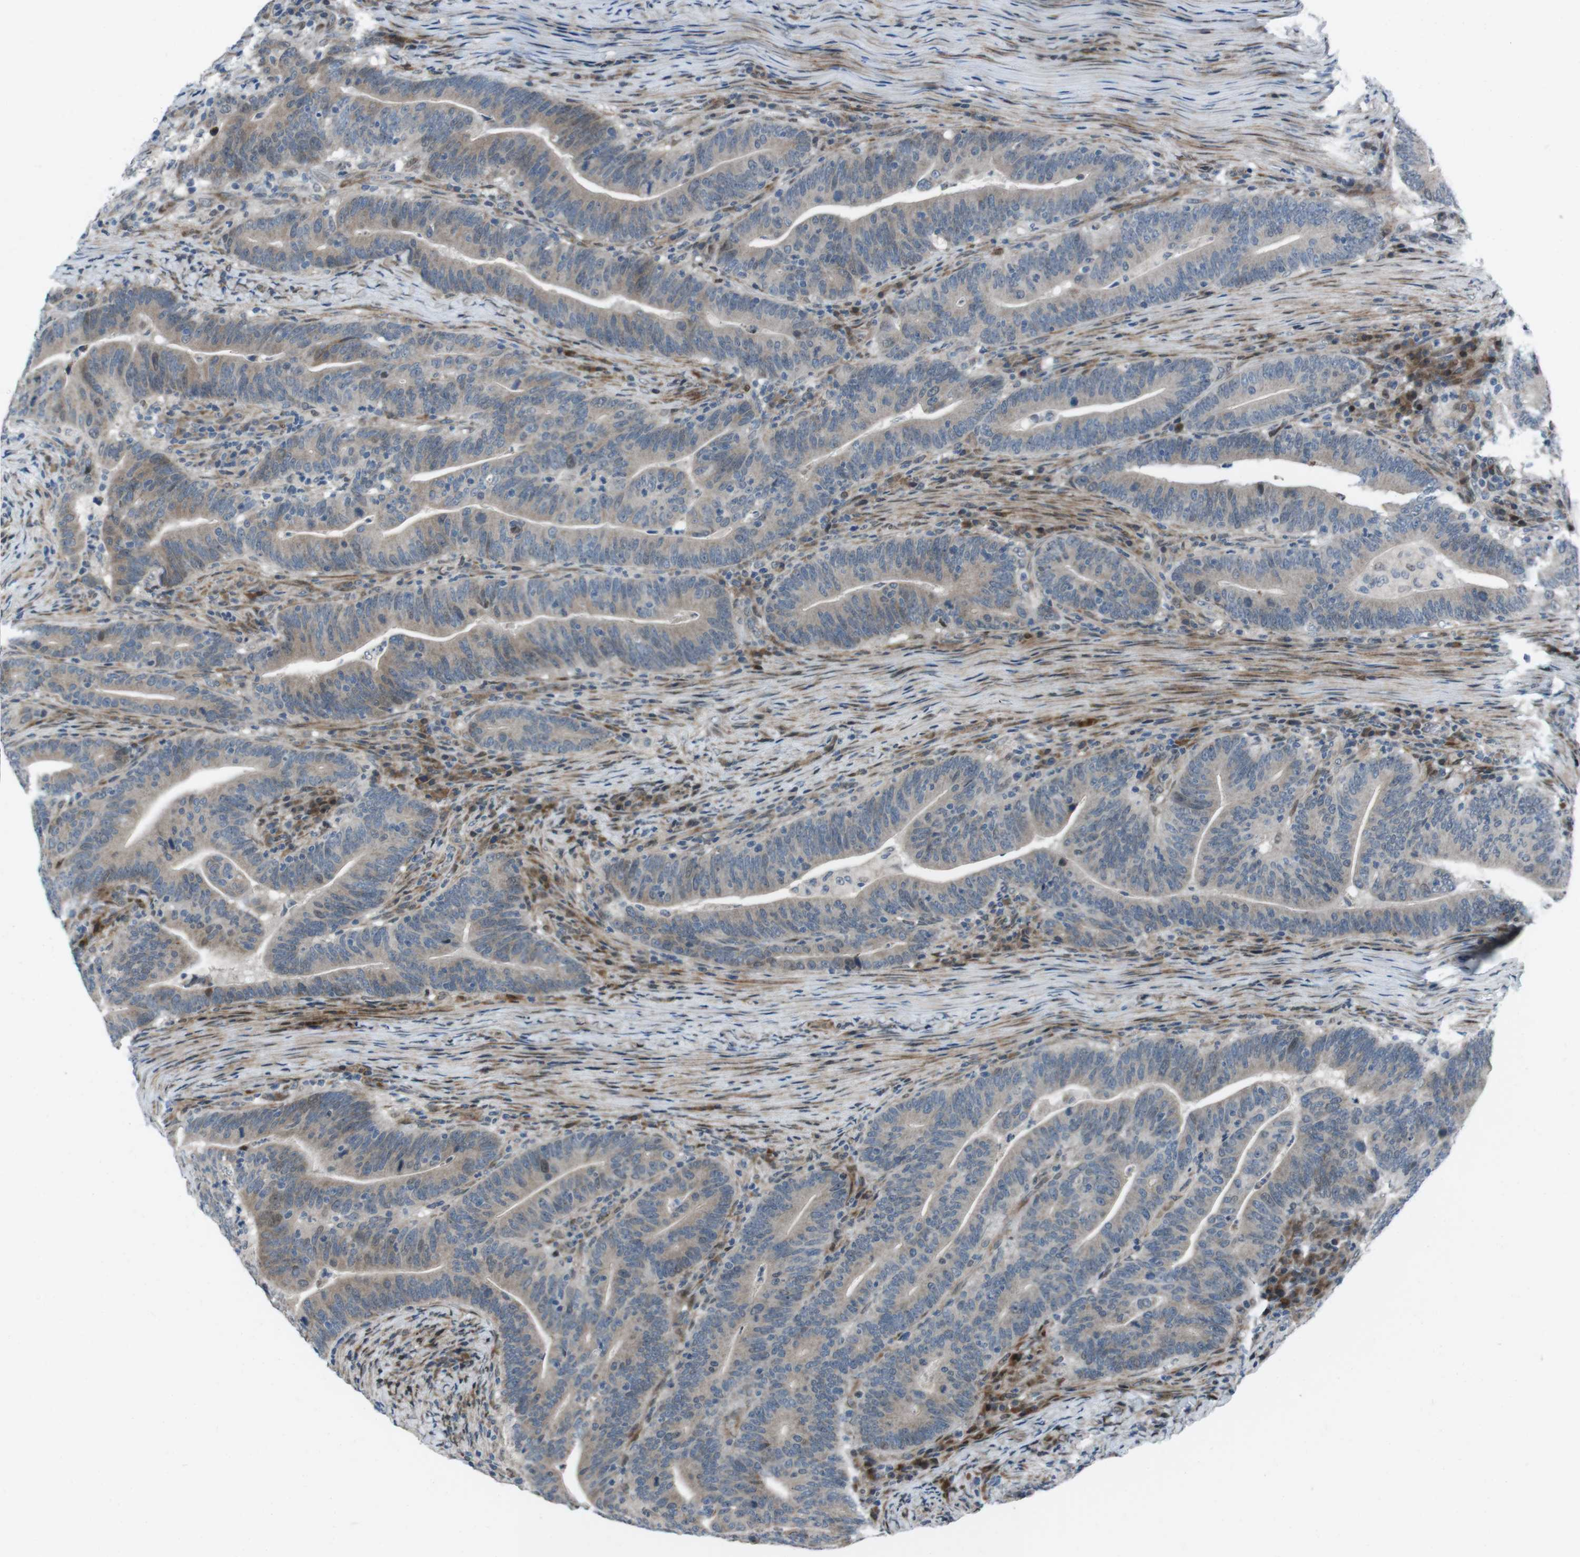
{"staining": {"intensity": "weak", "quantity": "<25%", "location": "cytoplasmic/membranous"}, "tissue": "colorectal cancer", "cell_type": "Tumor cells", "image_type": "cancer", "snomed": [{"axis": "morphology", "description": "Normal tissue, NOS"}, {"axis": "morphology", "description": "Adenocarcinoma, NOS"}, {"axis": "topography", "description": "Colon"}], "caption": "Tumor cells show no significant protein positivity in colorectal adenocarcinoma.", "gene": "PBRM1", "patient": {"sex": "female", "age": 66}}